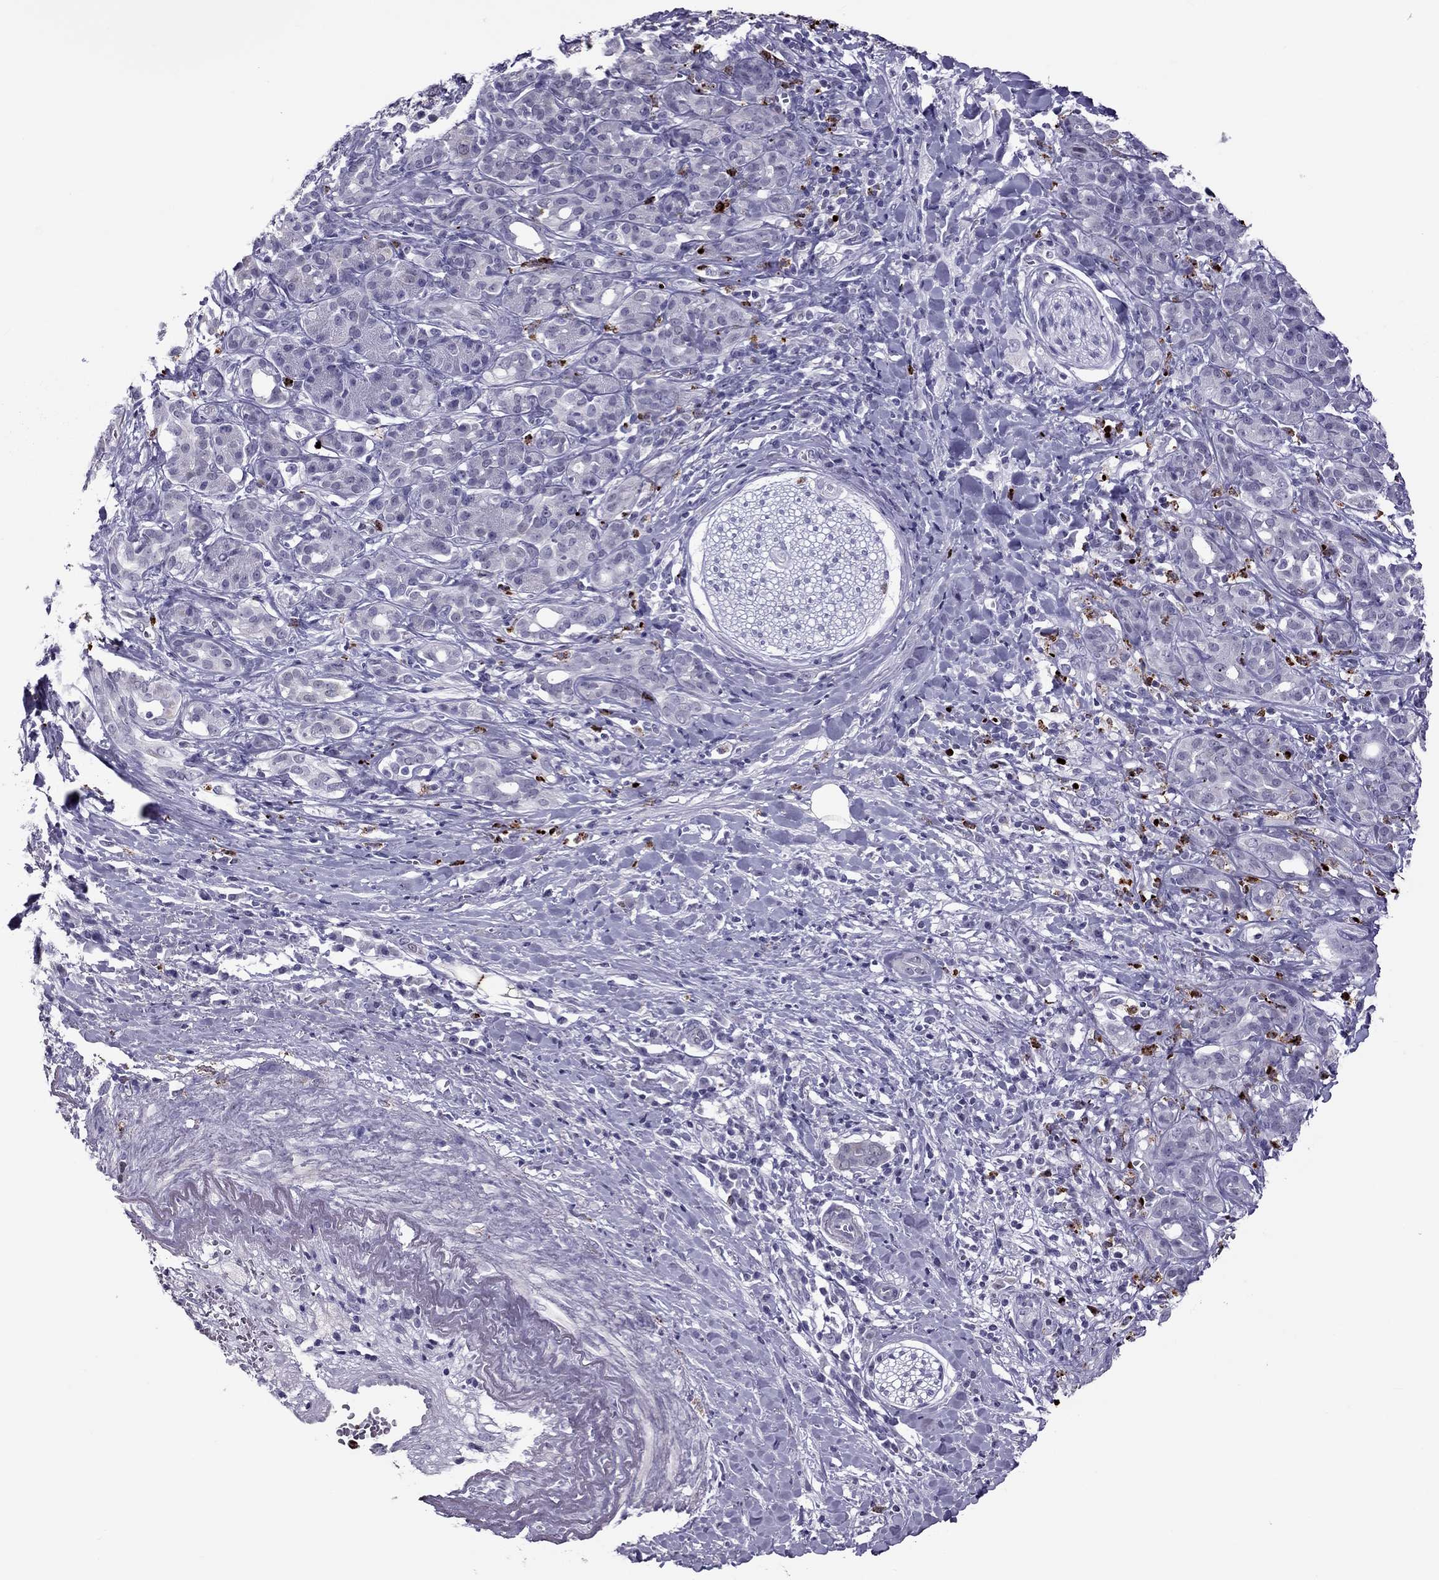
{"staining": {"intensity": "negative", "quantity": "none", "location": "none"}, "tissue": "pancreatic cancer", "cell_type": "Tumor cells", "image_type": "cancer", "snomed": [{"axis": "morphology", "description": "Adenocarcinoma, NOS"}, {"axis": "topography", "description": "Pancreas"}], "caption": "Immunohistochemistry (IHC) histopathology image of neoplastic tissue: human pancreatic cancer stained with DAB exhibits no significant protein staining in tumor cells. (DAB IHC with hematoxylin counter stain).", "gene": "CCL27", "patient": {"sex": "male", "age": 61}}